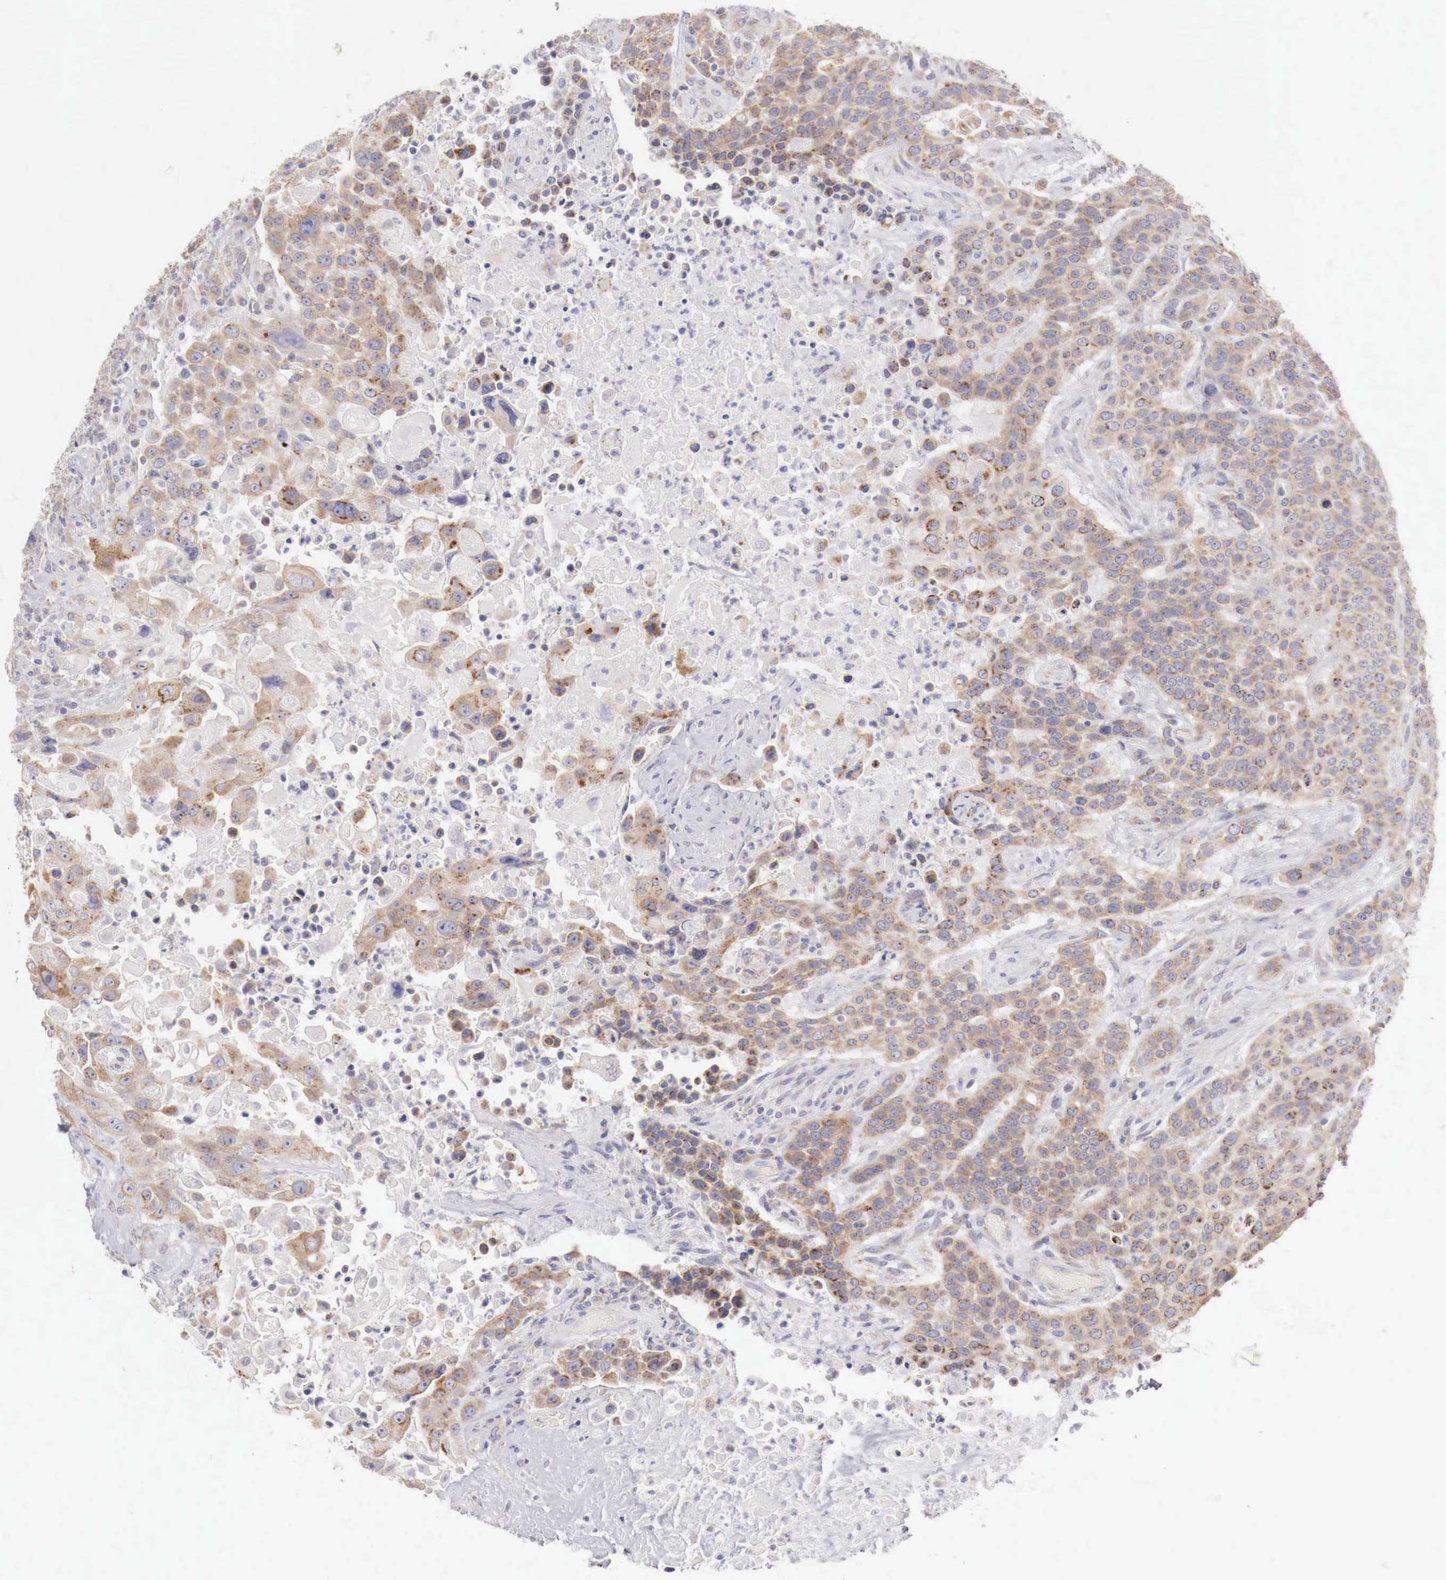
{"staining": {"intensity": "moderate", "quantity": ">75%", "location": "cytoplasmic/membranous"}, "tissue": "urothelial cancer", "cell_type": "Tumor cells", "image_type": "cancer", "snomed": [{"axis": "morphology", "description": "Urothelial carcinoma, High grade"}, {"axis": "topography", "description": "Urinary bladder"}], "caption": "High-grade urothelial carcinoma was stained to show a protein in brown. There is medium levels of moderate cytoplasmic/membranous expression in about >75% of tumor cells.", "gene": "NSDHL", "patient": {"sex": "male", "age": 74}}